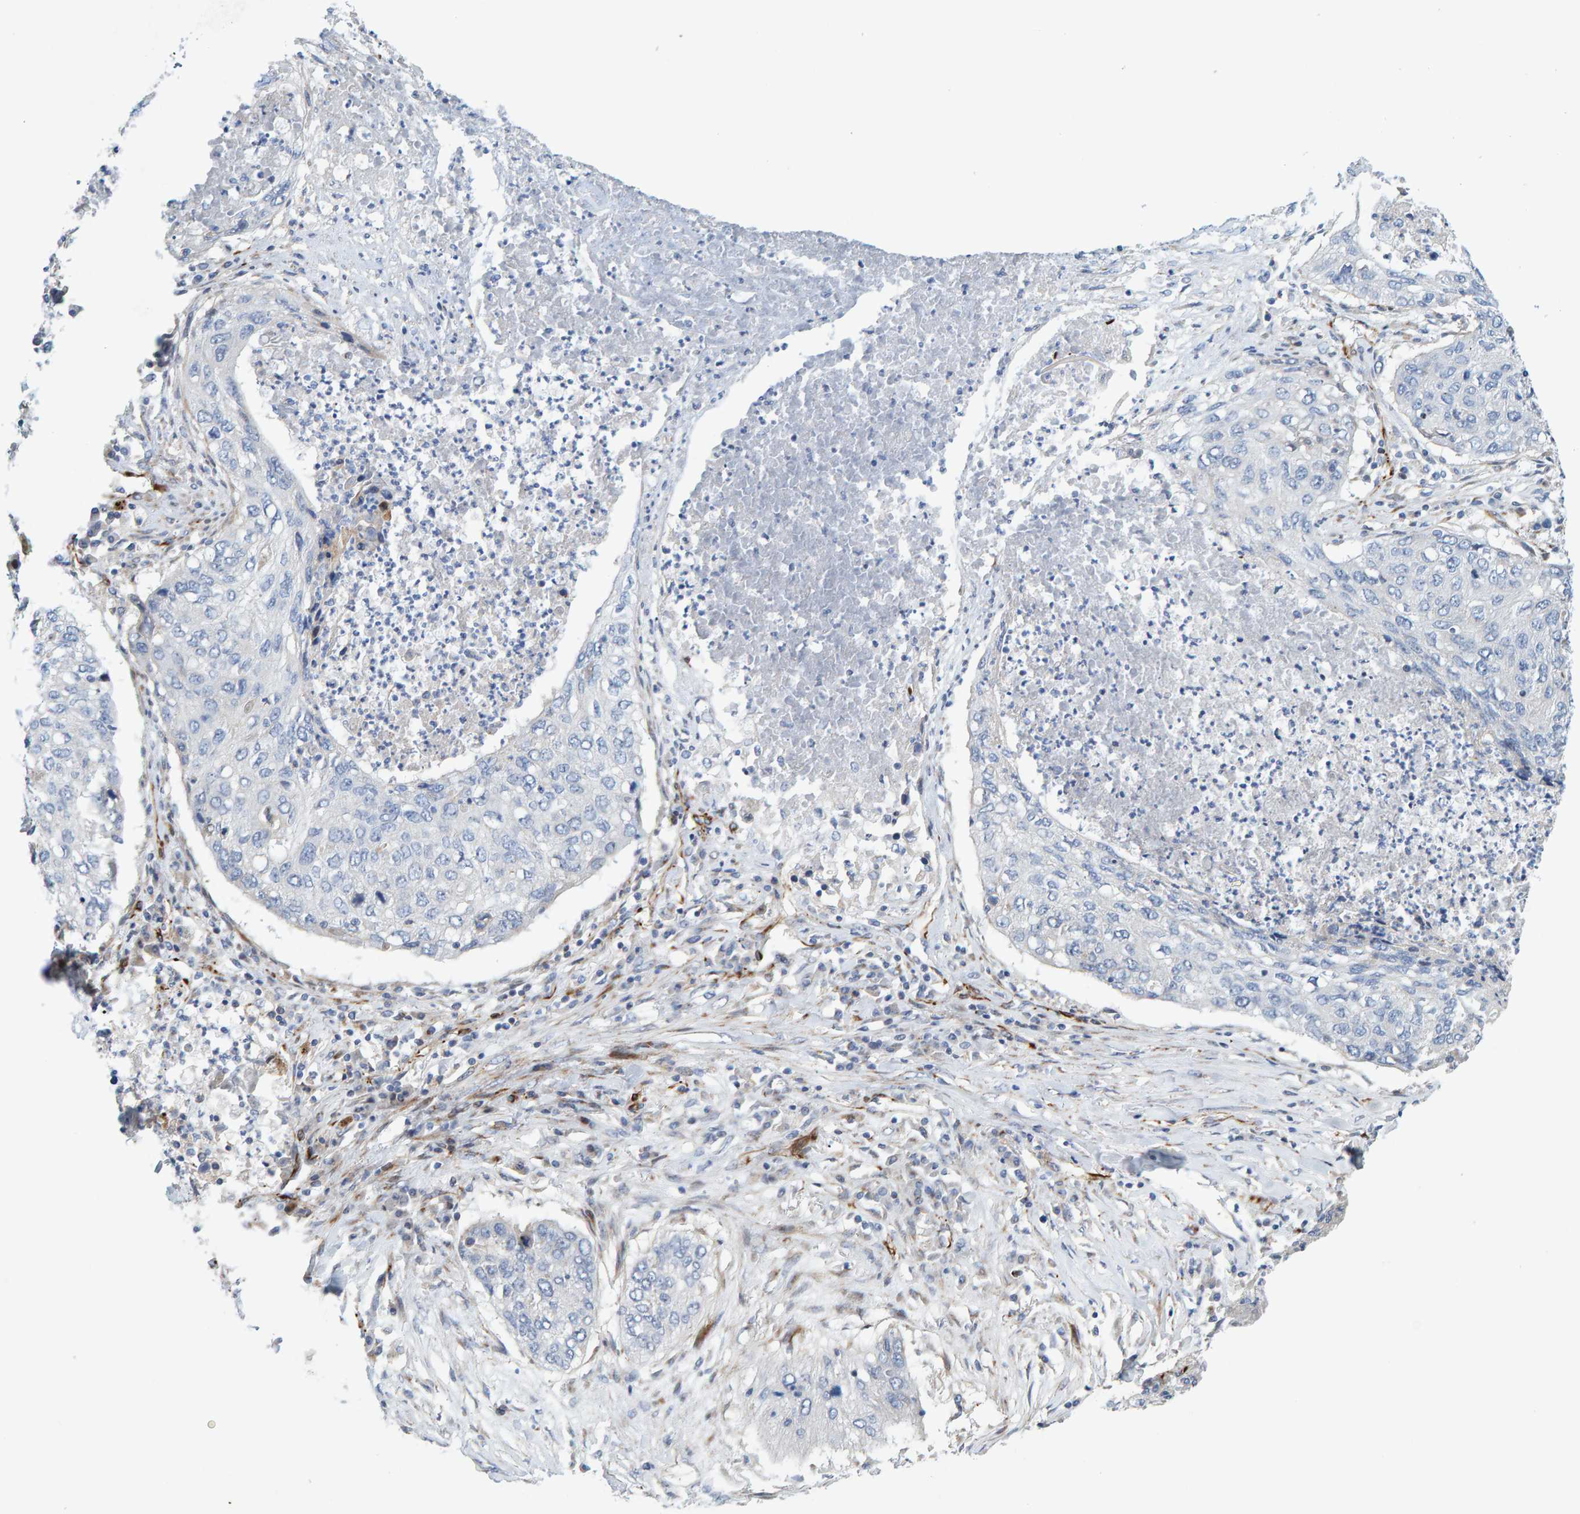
{"staining": {"intensity": "negative", "quantity": "none", "location": "none"}, "tissue": "lung cancer", "cell_type": "Tumor cells", "image_type": "cancer", "snomed": [{"axis": "morphology", "description": "Squamous cell carcinoma, NOS"}, {"axis": "topography", "description": "Lung"}], "caption": "Immunohistochemical staining of human lung squamous cell carcinoma displays no significant expression in tumor cells. (Stains: DAB (3,3'-diaminobenzidine) IHC with hematoxylin counter stain, Microscopy: brightfield microscopy at high magnification).", "gene": "POLG2", "patient": {"sex": "female", "age": 63}}